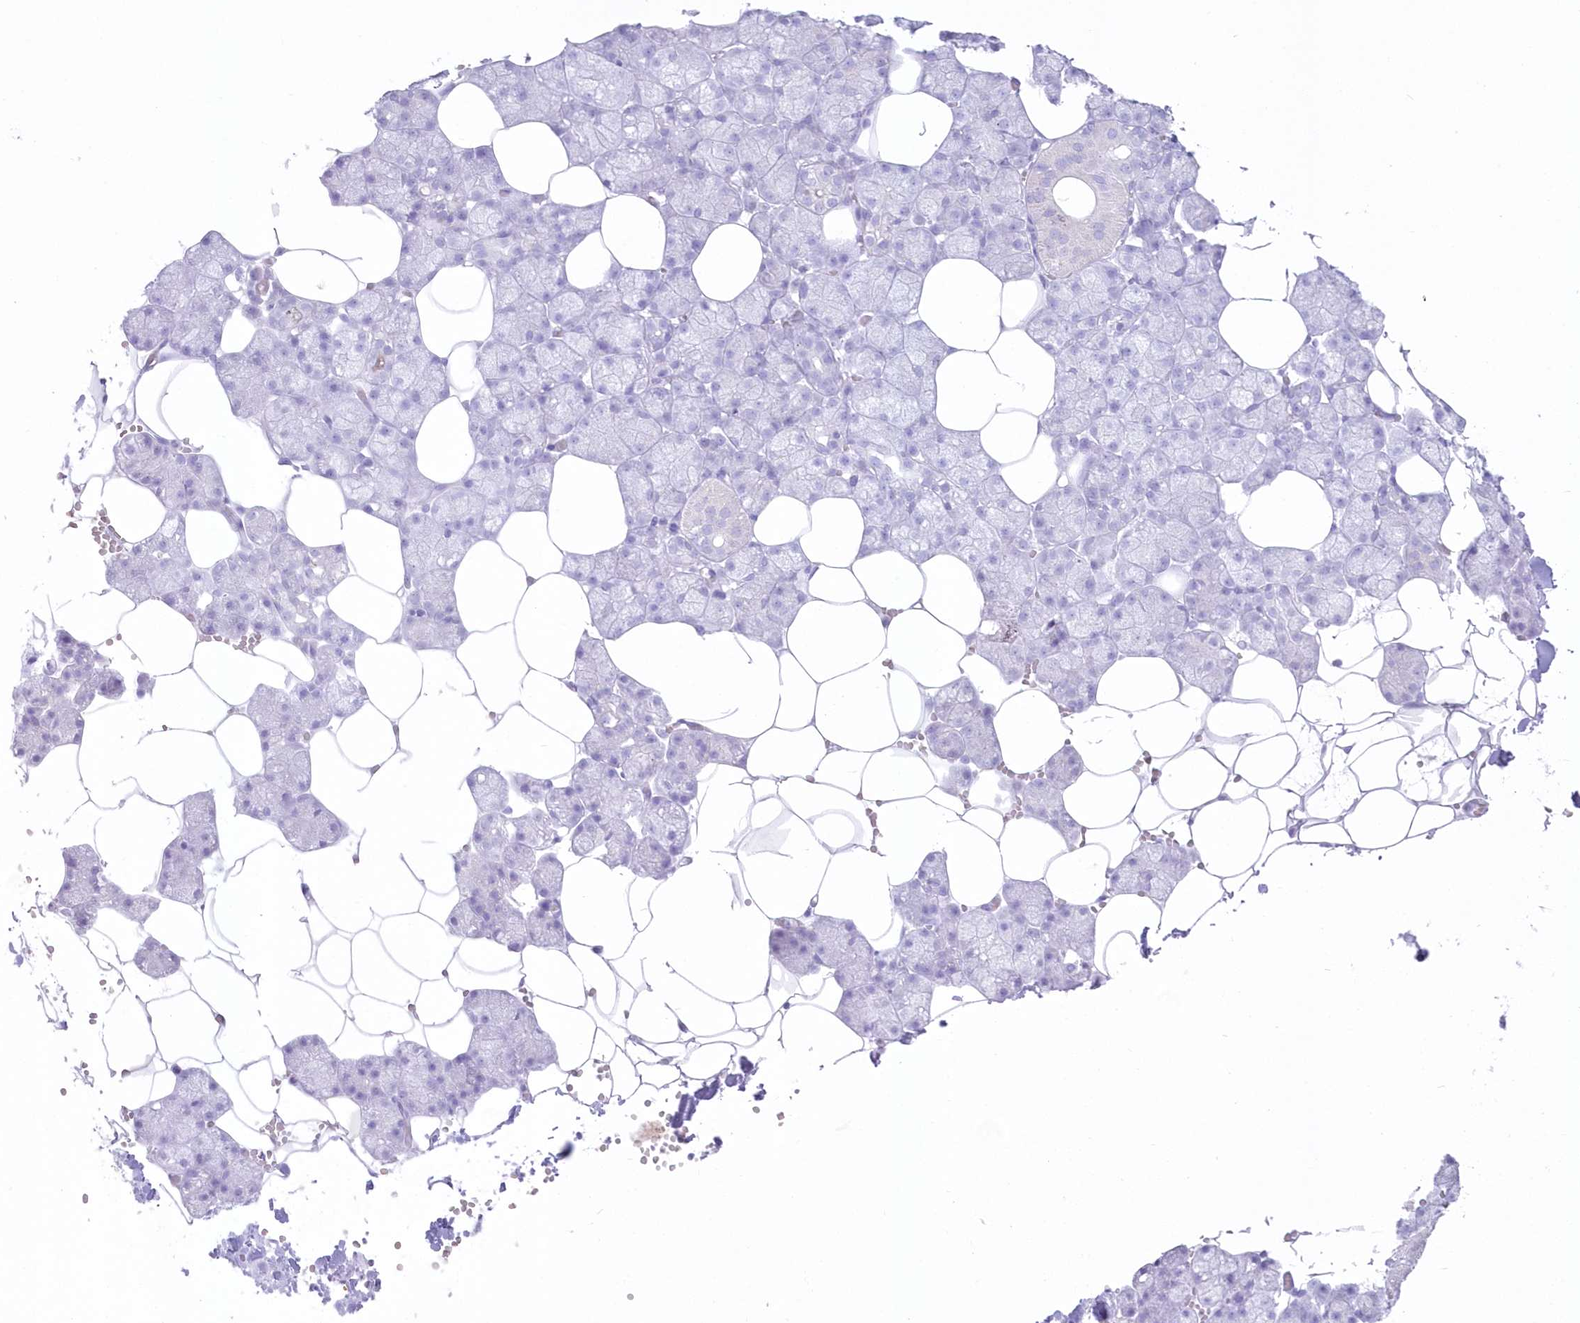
{"staining": {"intensity": "negative", "quantity": "none", "location": "none"}, "tissue": "salivary gland", "cell_type": "Glandular cells", "image_type": "normal", "snomed": [{"axis": "morphology", "description": "Normal tissue, NOS"}, {"axis": "topography", "description": "Salivary gland"}], "caption": "The IHC photomicrograph has no significant expression in glandular cells of salivary gland. Nuclei are stained in blue.", "gene": "ZNF843", "patient": {"sex": "male", "age": 62}}